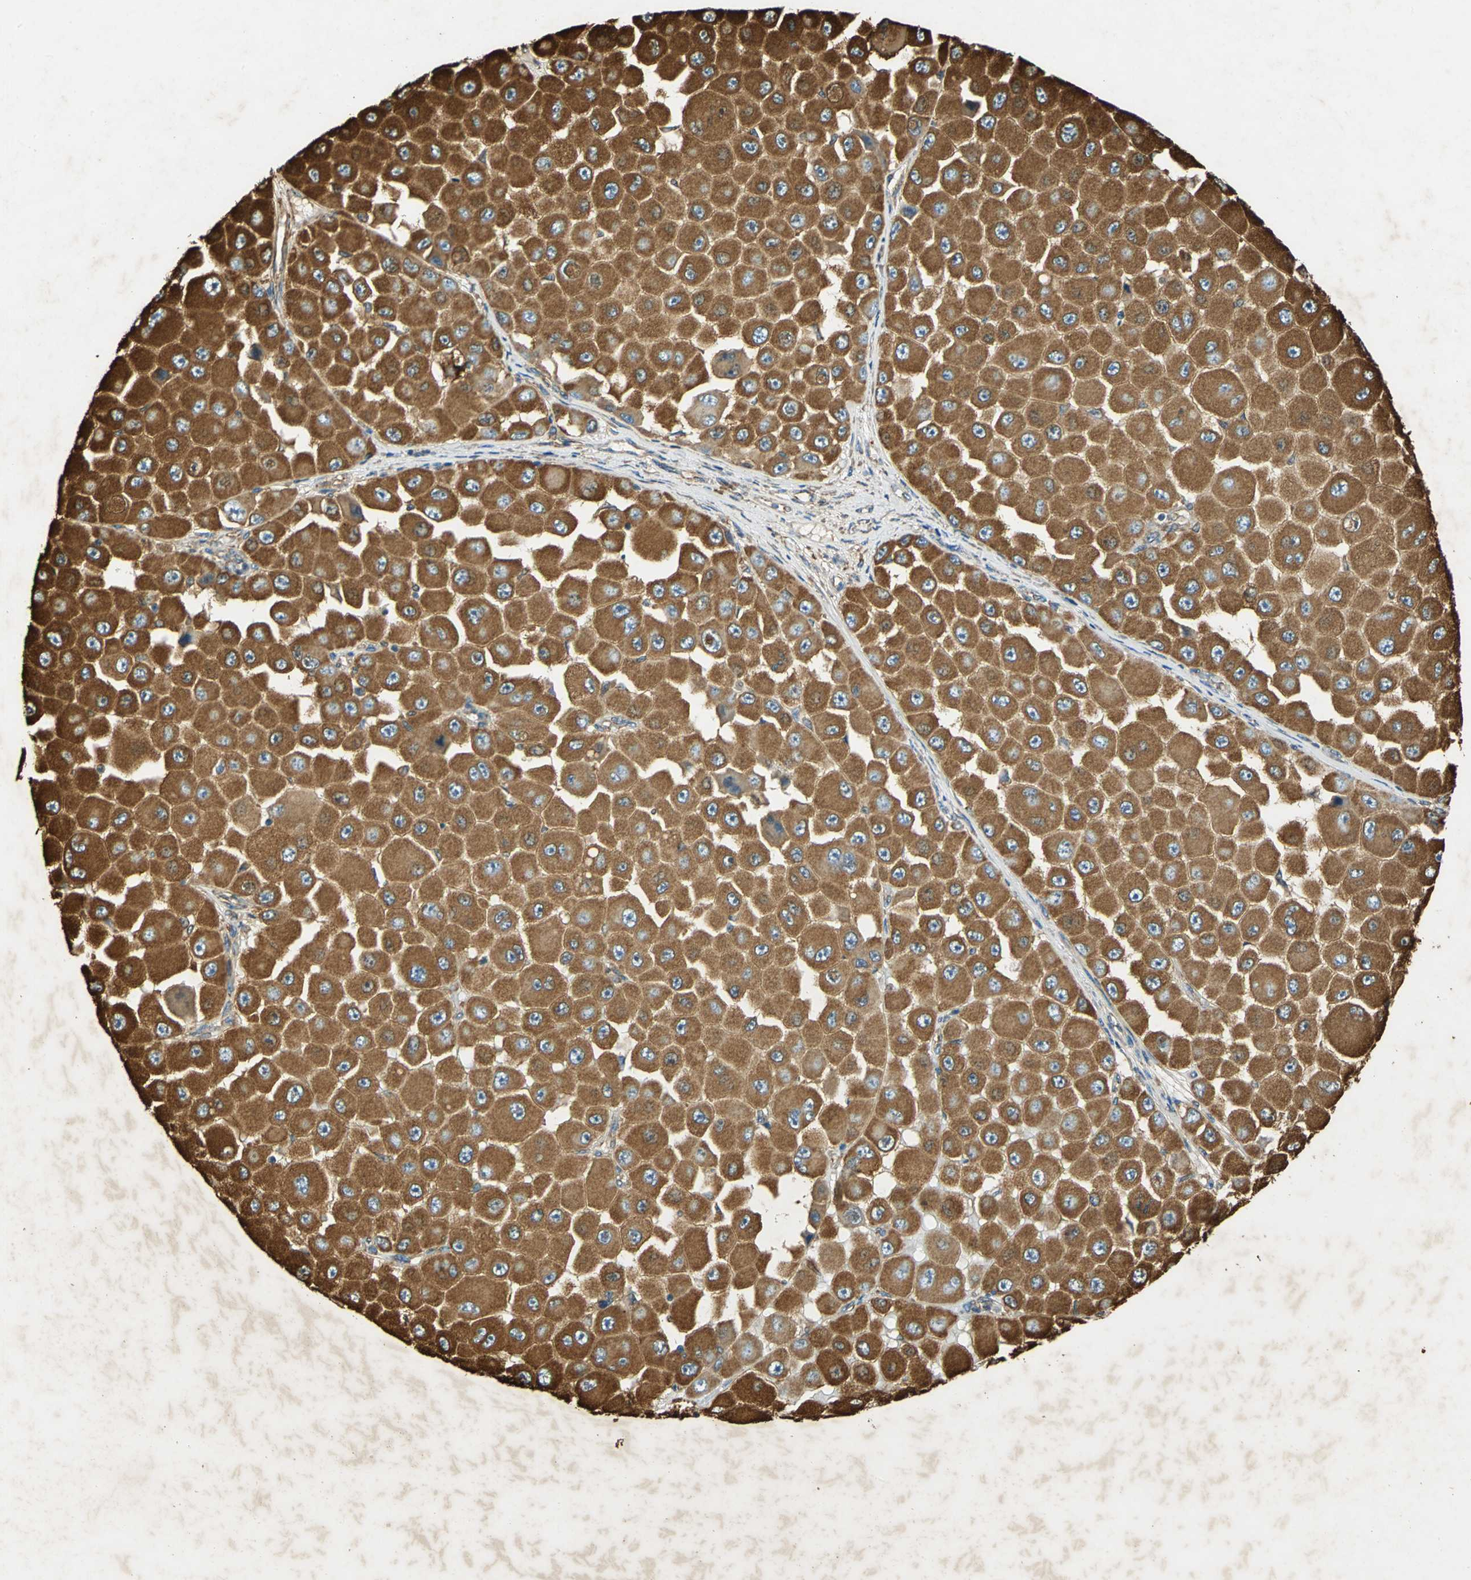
{"staining": {"intensity": "strong", "quantity": ">75%", "location": "cytoplasmic/membranous"}, "tissue": "melanoma", "cell_type": "Tumor cells", "image_type": "cancer", "snomed": [{"axis": "morphology", "description": "Malignant melanoma, NOS"}, {"axis": "topography", "description": "Skin"}], "caption": "Immunohistochemistry (IHC) staining of malignant melanoma, which exhibits high levels of strong cytoplasmic/membranous expression in about >75% of tumor cells indicating strong cytoplasmic/membranous protein staining. The staining was performed using DAB (brown) for protein detection and nuclei were counterstained in hematoxylin (blue).", "gene": "HSP90B1", "patient": {"sex": "female", "age": 81}}